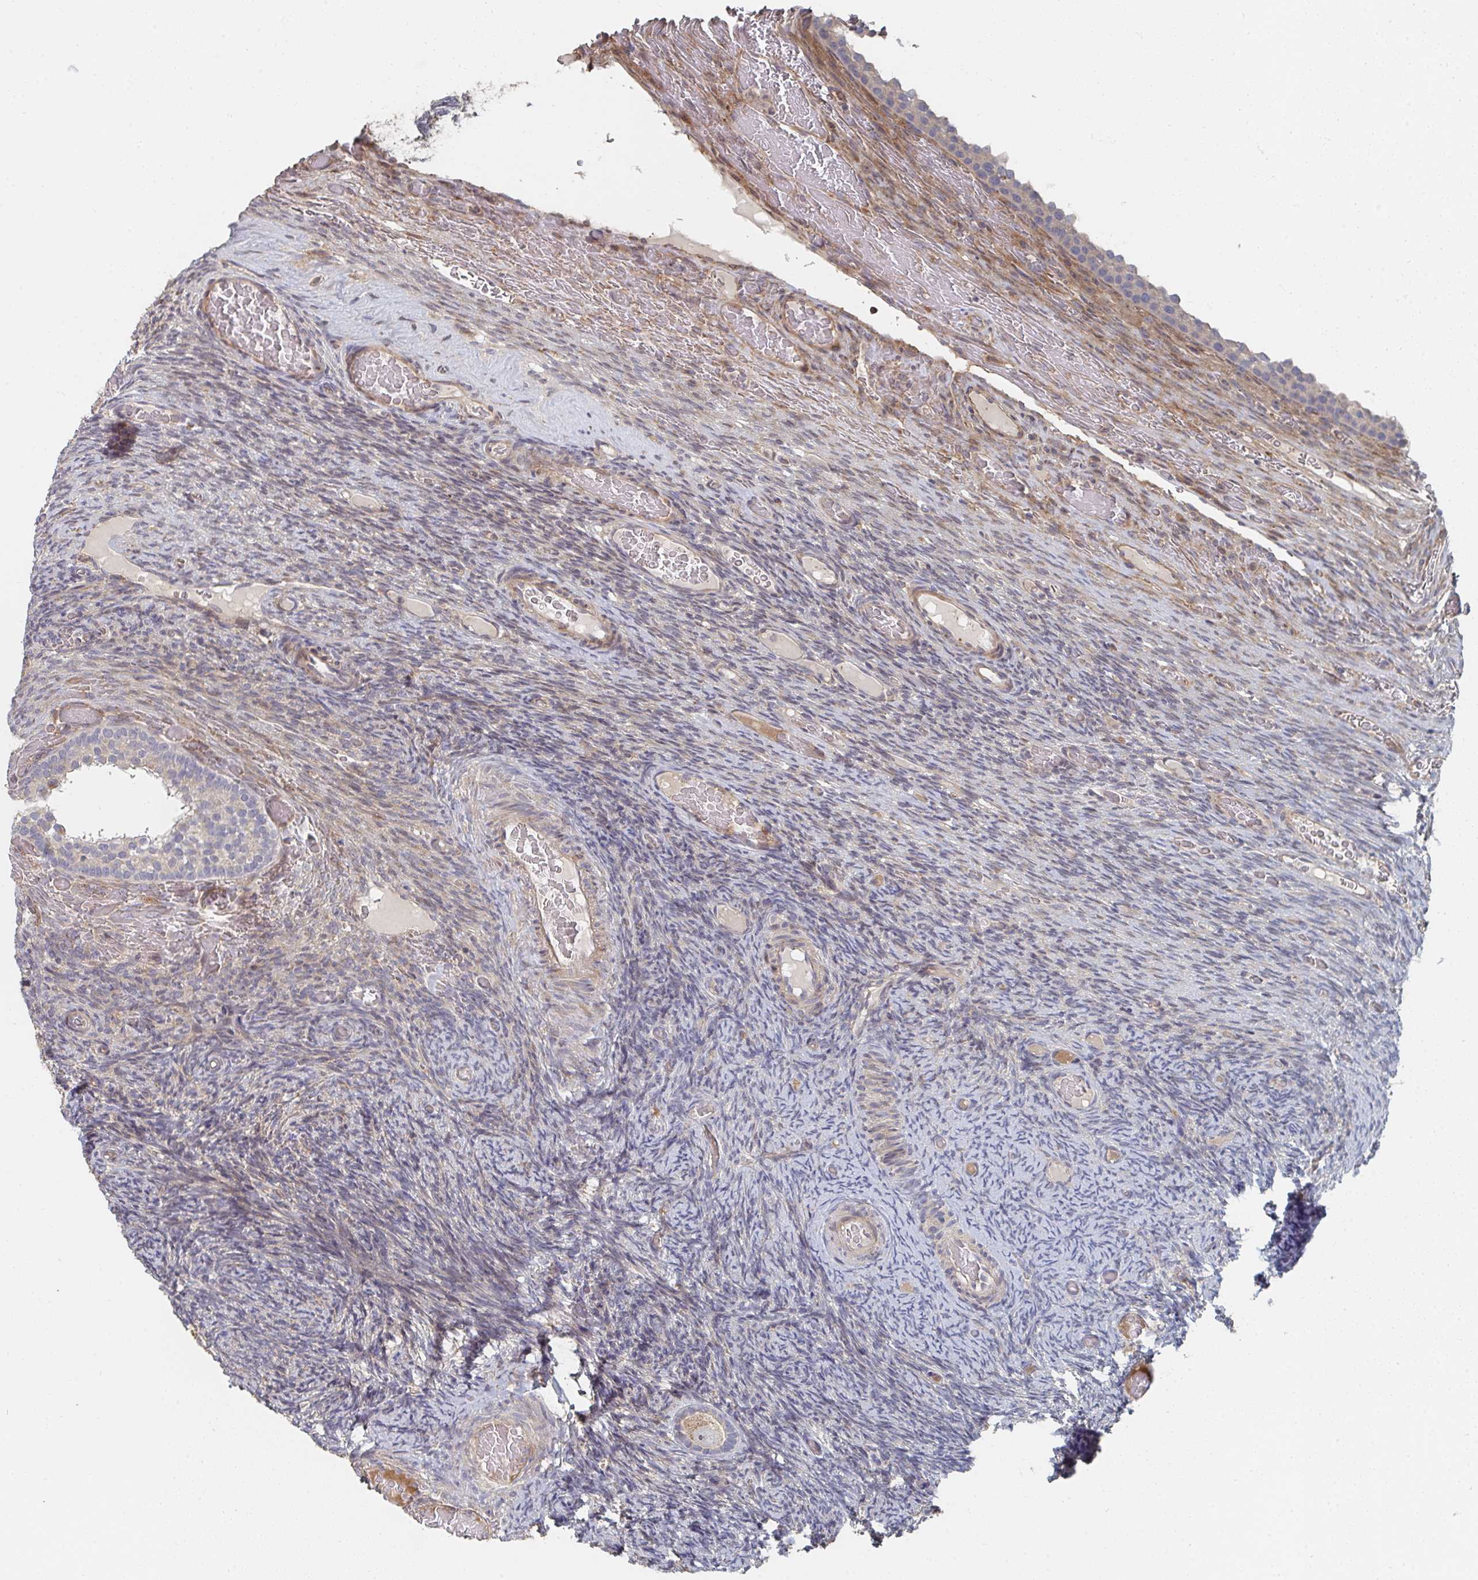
{"staining": {"intensity": "weak", "quantity": "<25%", "location": "cytoplasmic/membranous"}, "tissue": "ovary", "cell_type": "Follicle cells", "image_type": "normal", "snomed": [{"axis": "morphology", "description": "Normal tissue, NOS"}, {"axis": "topography", "description": "Ovary"}], "caption": "This micrograph is of normal ovary stained with IHC to label a protein in brown with the nuclei are counter-stained blue. There is no staining in follicle cells.", "gene": "PTEN", "patient": {"sex": "female", "age": 34}}